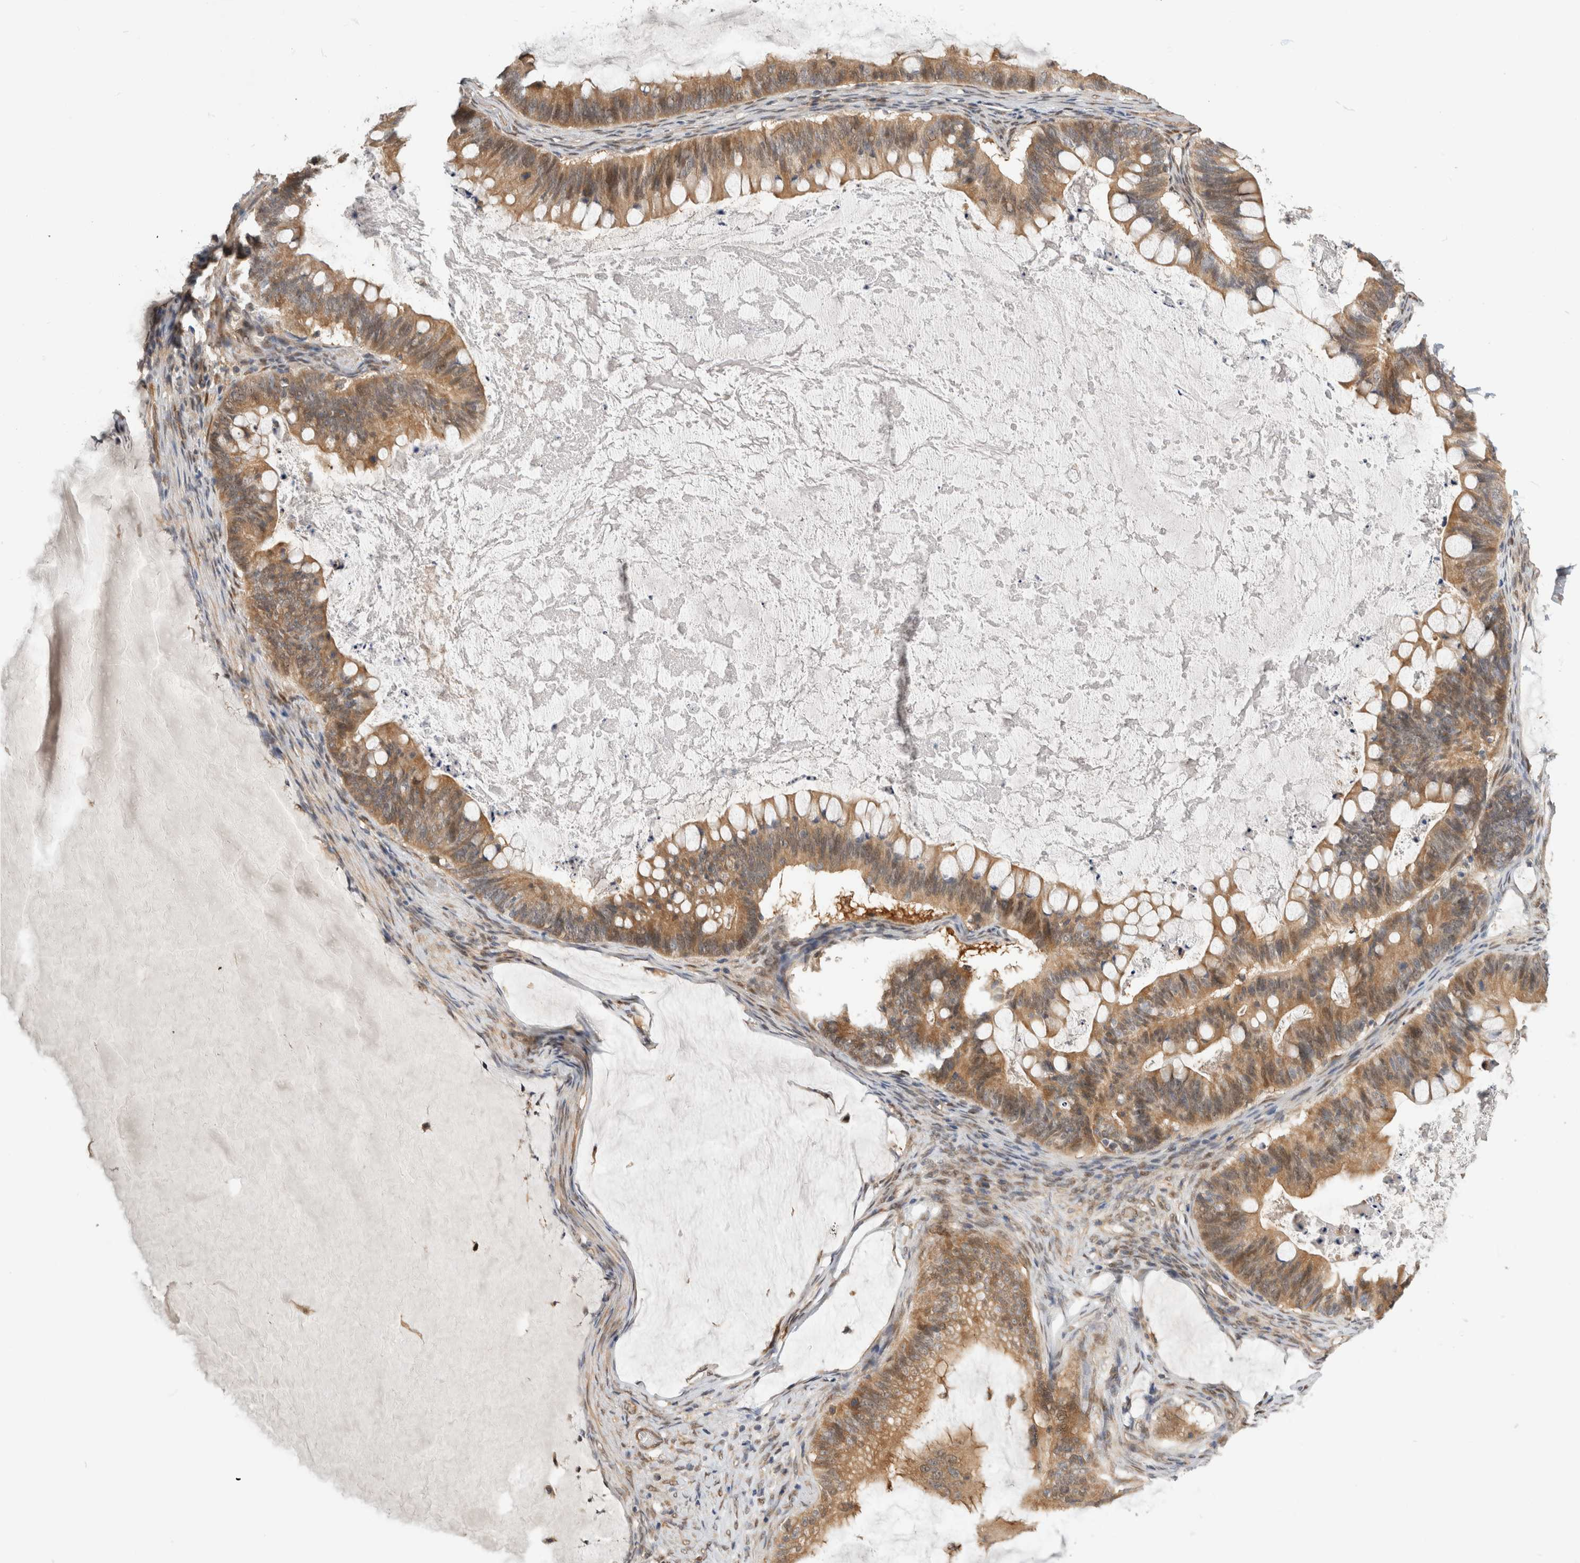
{"staining": {"intensity": "moderate", "quantity": ">75%", "location": "cytoplasmic/membranous"}, "tissue": "ovarian cancer", "cell_type": "Tumor cells", "image_type": "cancer", "snomed": [{"axis": "morphology", "description": "Cystadenocarcinoma, mucinous, NOS"}, {"axis": "topography", "description": "Ovary"}], "caption": "Ovarian cancer (mucinous cystadenocarcinoma) stained for a protein (brown) exhibits moderate cytoplasmic/membranous positive staining in approximately >75% of tumor cells.", "gene": "PGM1", "patient": {"sex": "female", "age": 61}}